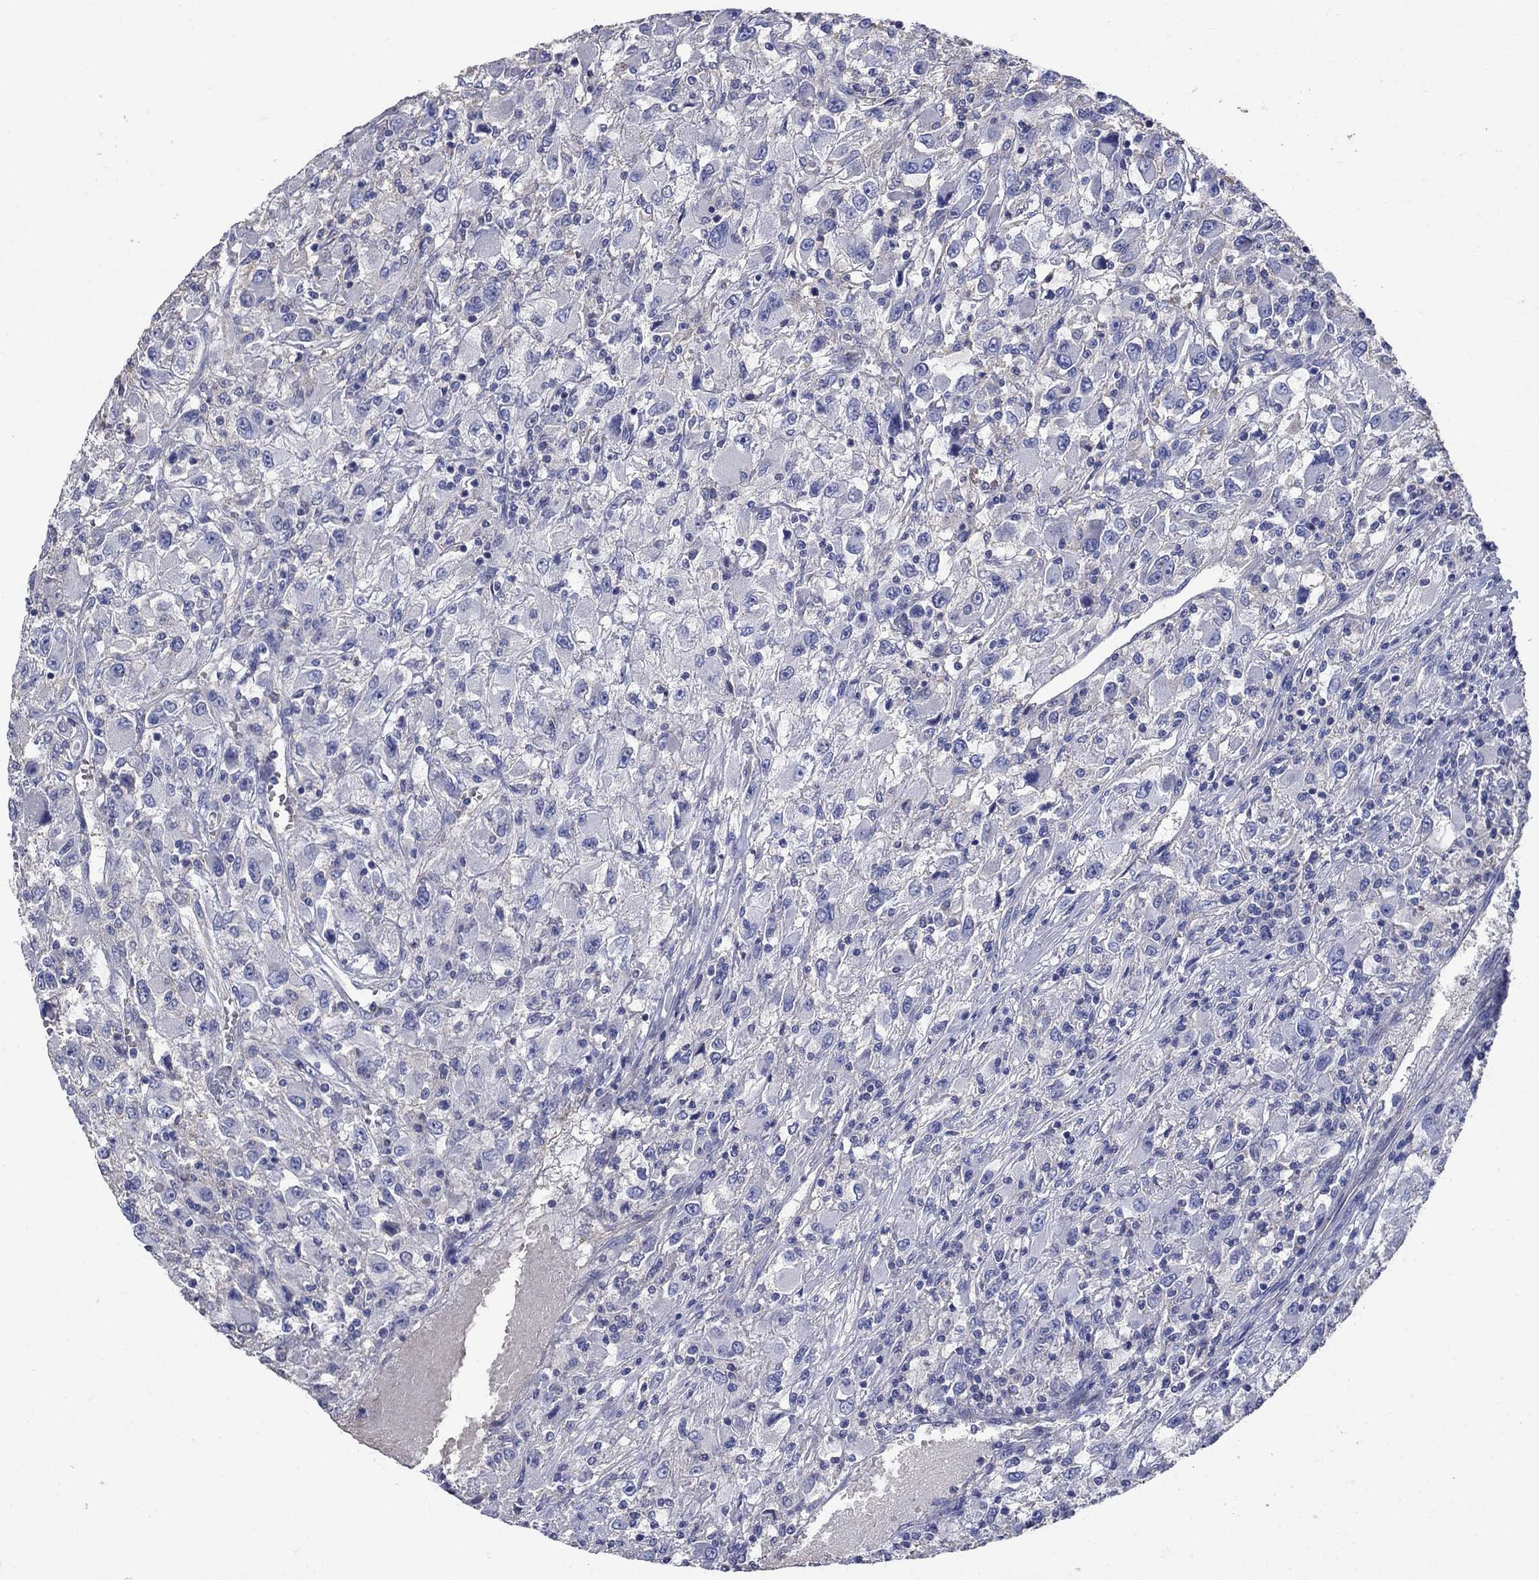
{"staining": {"intensity": "negative", "quantity": "none", "location": "none"}, "tissue": "renal cancer", "cell_type": "Tumor cells", "image_type": "cancer", "snomed": [{"axis": "morphology", "description": "Adenocarcinoma, NOS"}, {"axis": "topography", "description": "Kidney"}], "caption": "There is no significant expression in tumor cells of renal cancer (adenocarcinoma).", "gene": "FLNC", "patient": {"sex": "female", "age": 67}}